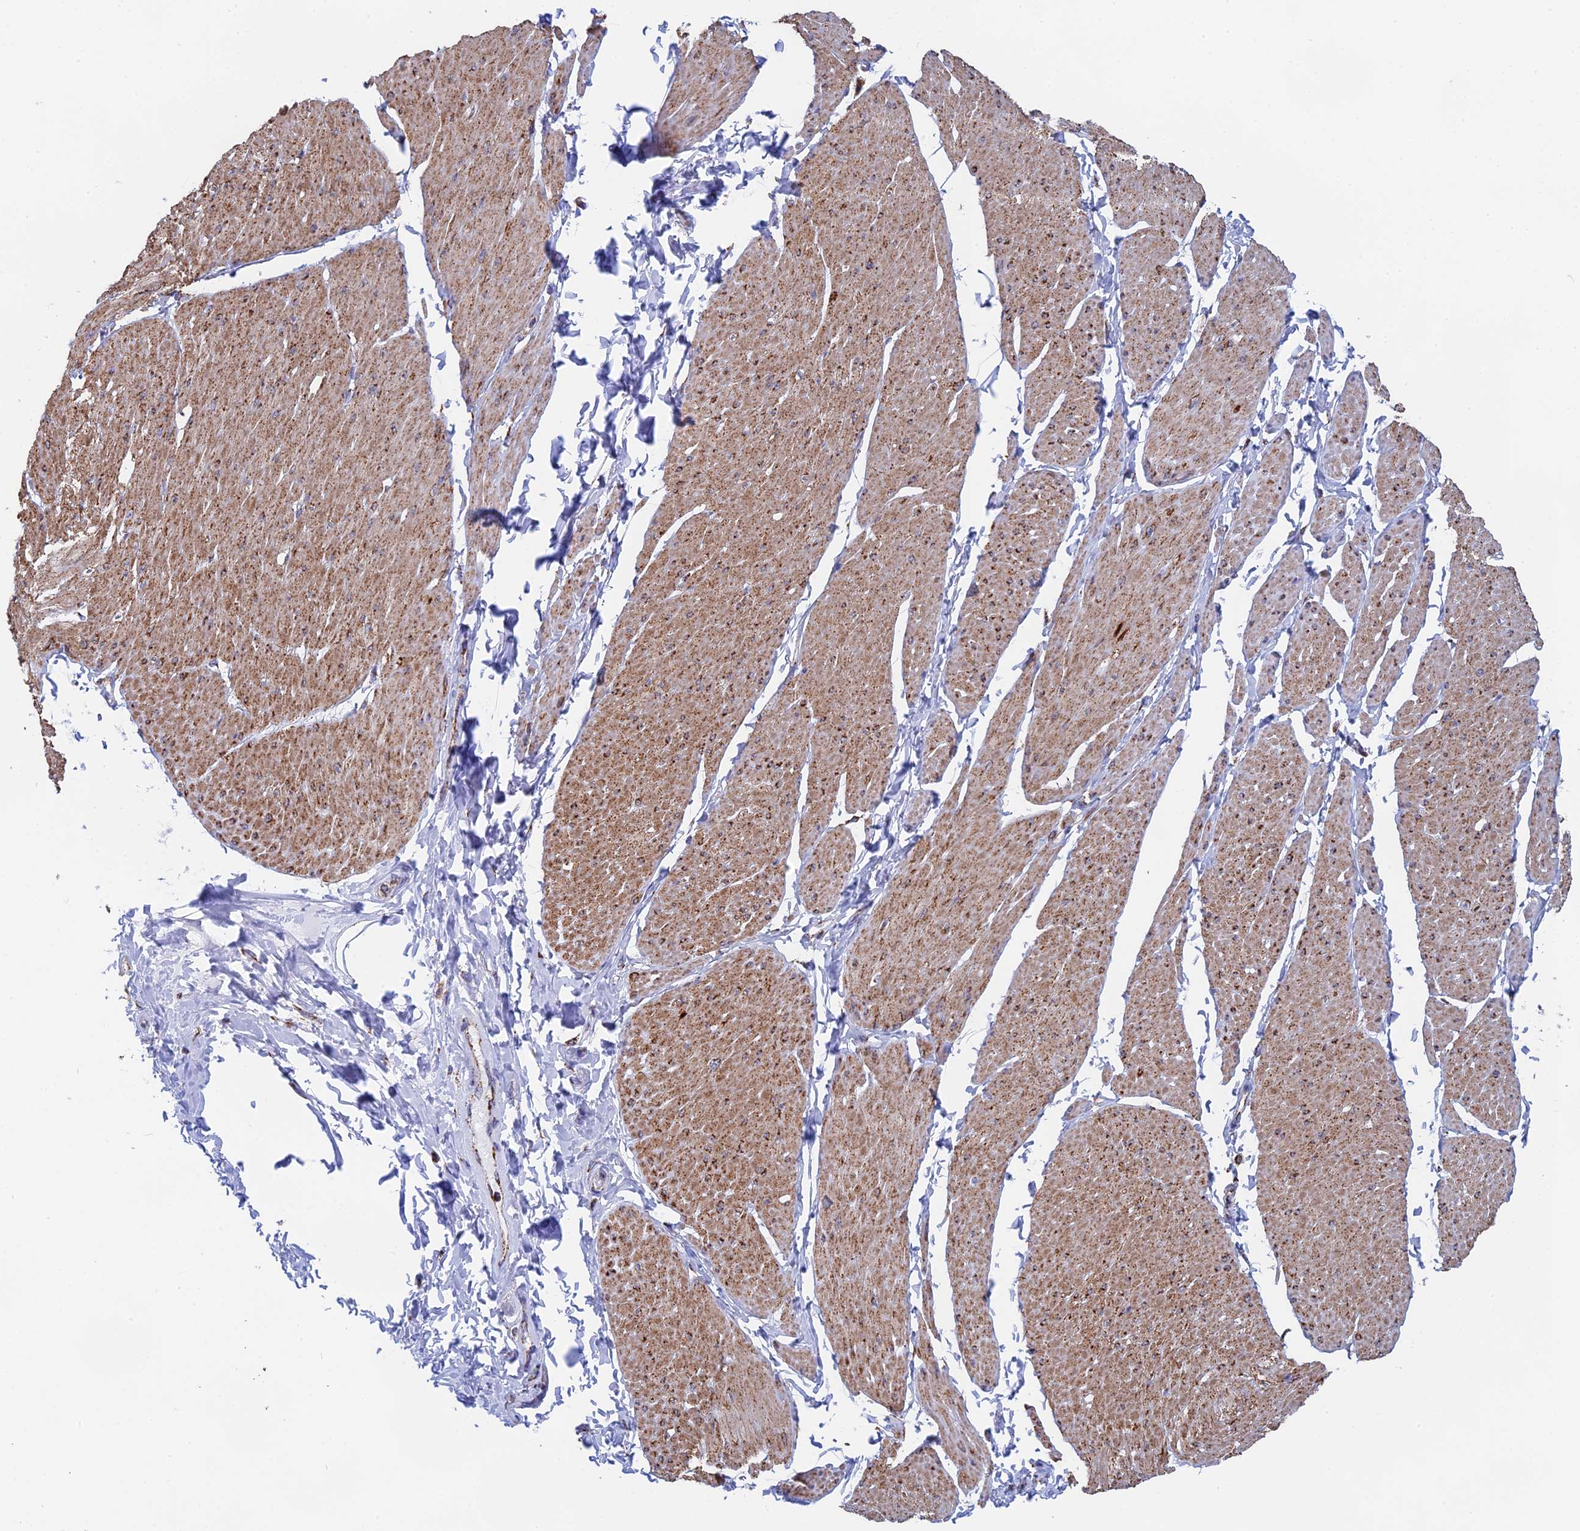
{"staining": {"intensity": "moderate", "quantity": ">75%", "location": "cytoplasmic/membranous"}, "tissue": "smooth muscle", "cell_type": "Smooth muscle cells", "image_type": "normal", "snomed": [{"axis": "morphology", "description": "Urothelial carcinoma, High grade"}, {"axis": "topography", "description": "Urinary bladder"}], "caption": "Smooth muscle was stained to show a protein in brown. There is medium levels of moderate cytoplasmic/membranous expression in about >75% of smooth muscle cells. (Brightfield microscopy of DAB IHC at high magnification).", "gene": "CDC16", "patient": {"sex": "male", "age": 46}}